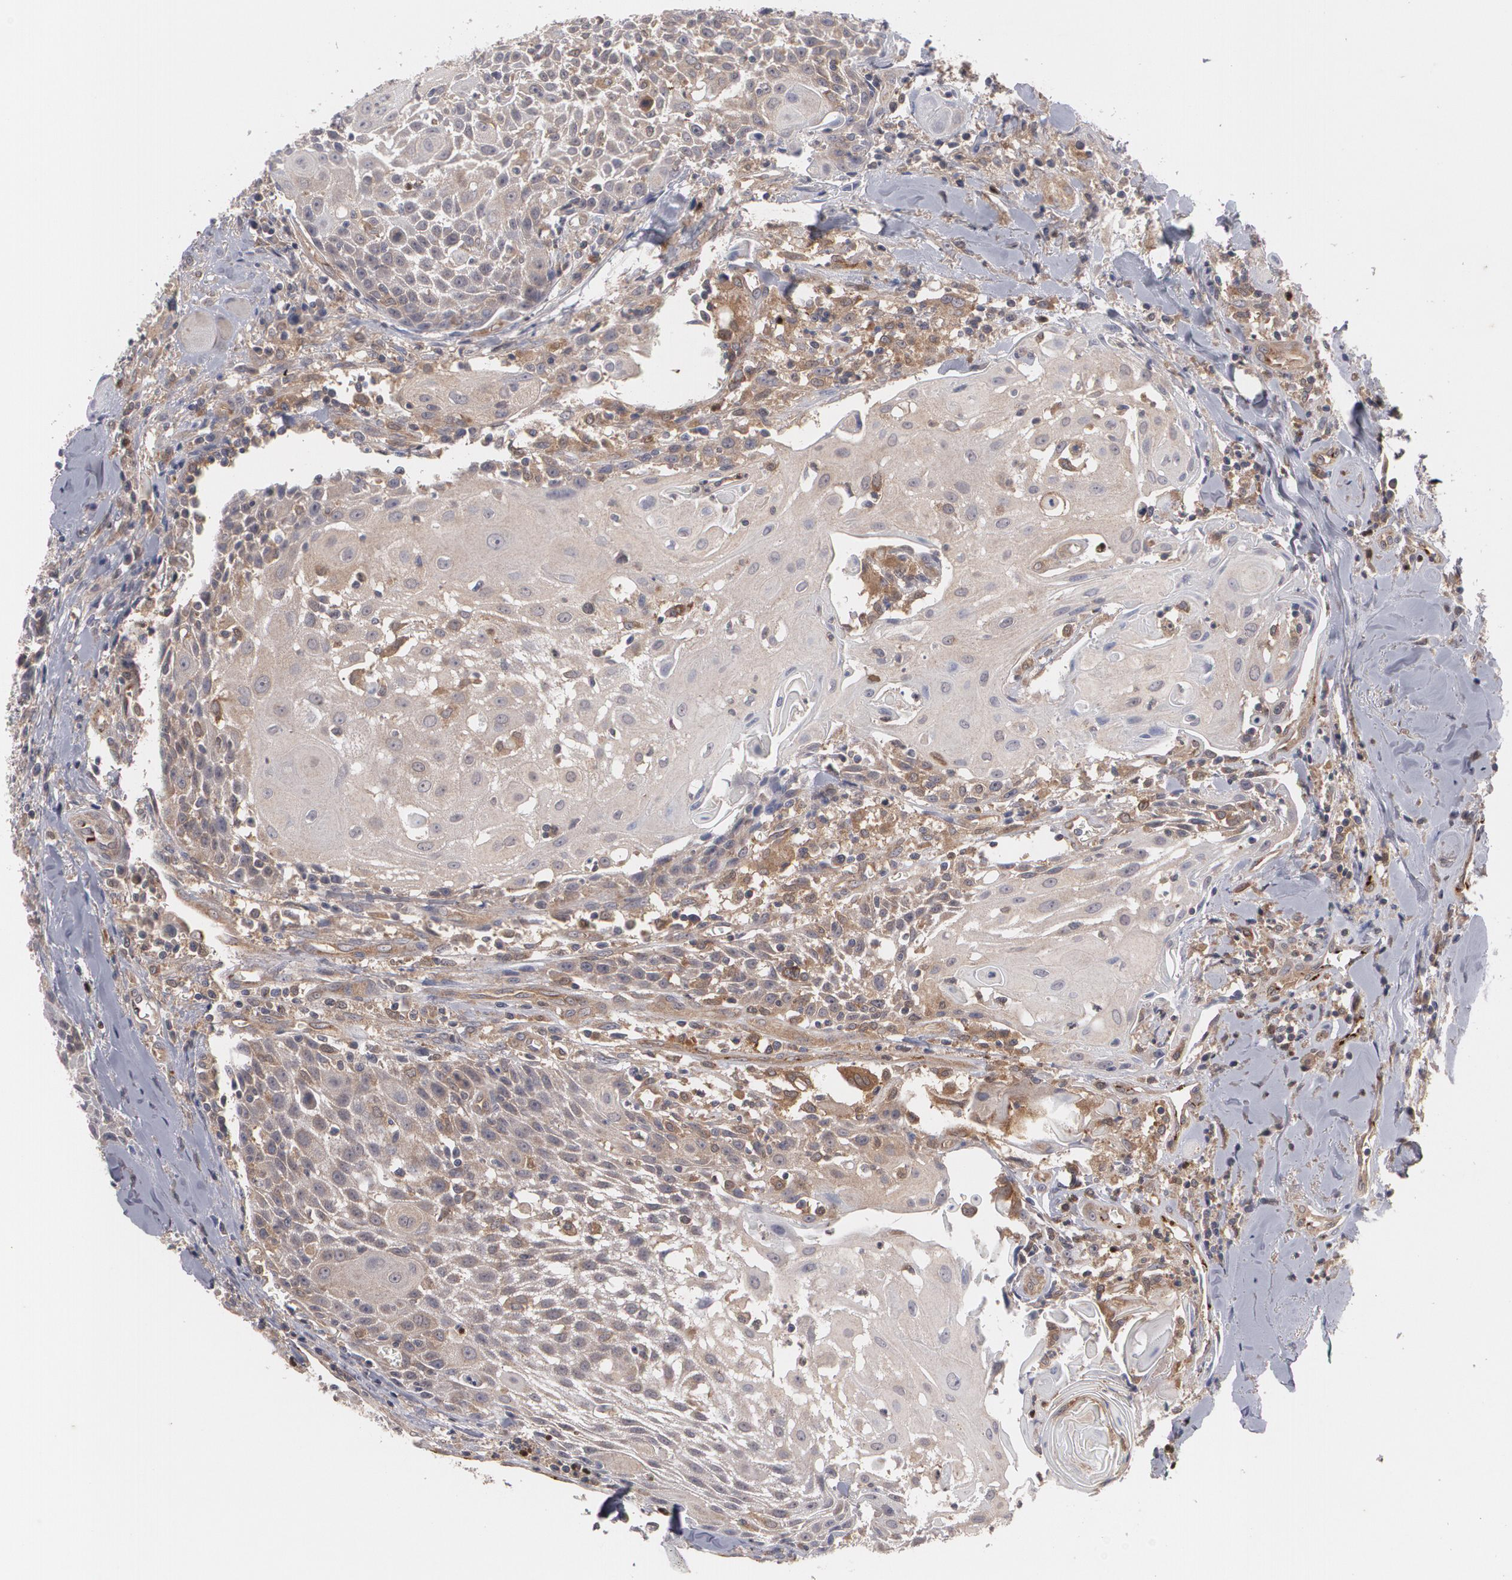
{"staining": {"intensity": "weak", "quantity": ">75%", "location": "cytoplasmic/membranous"}, "tissue": "head and neck cancer", "cell_type": "Tumor cells", "image_type": "cancer", "snomed": [{"axis": "morphology", "description": "Squamous cell carcinoma, NOS"}, {"axis": "topography", "description": "Oral tissue"}, {"axis": "topography", "description": "Head-Neck"}], "caption": "Human head and neck squamous cell carcinoma stained for a protein (brown) shows weak cytoplasmic/membranous positive expression in about >75% of tumor cells.", "gene": "HTT", "patient": {"sex": "female", "age": 82}}